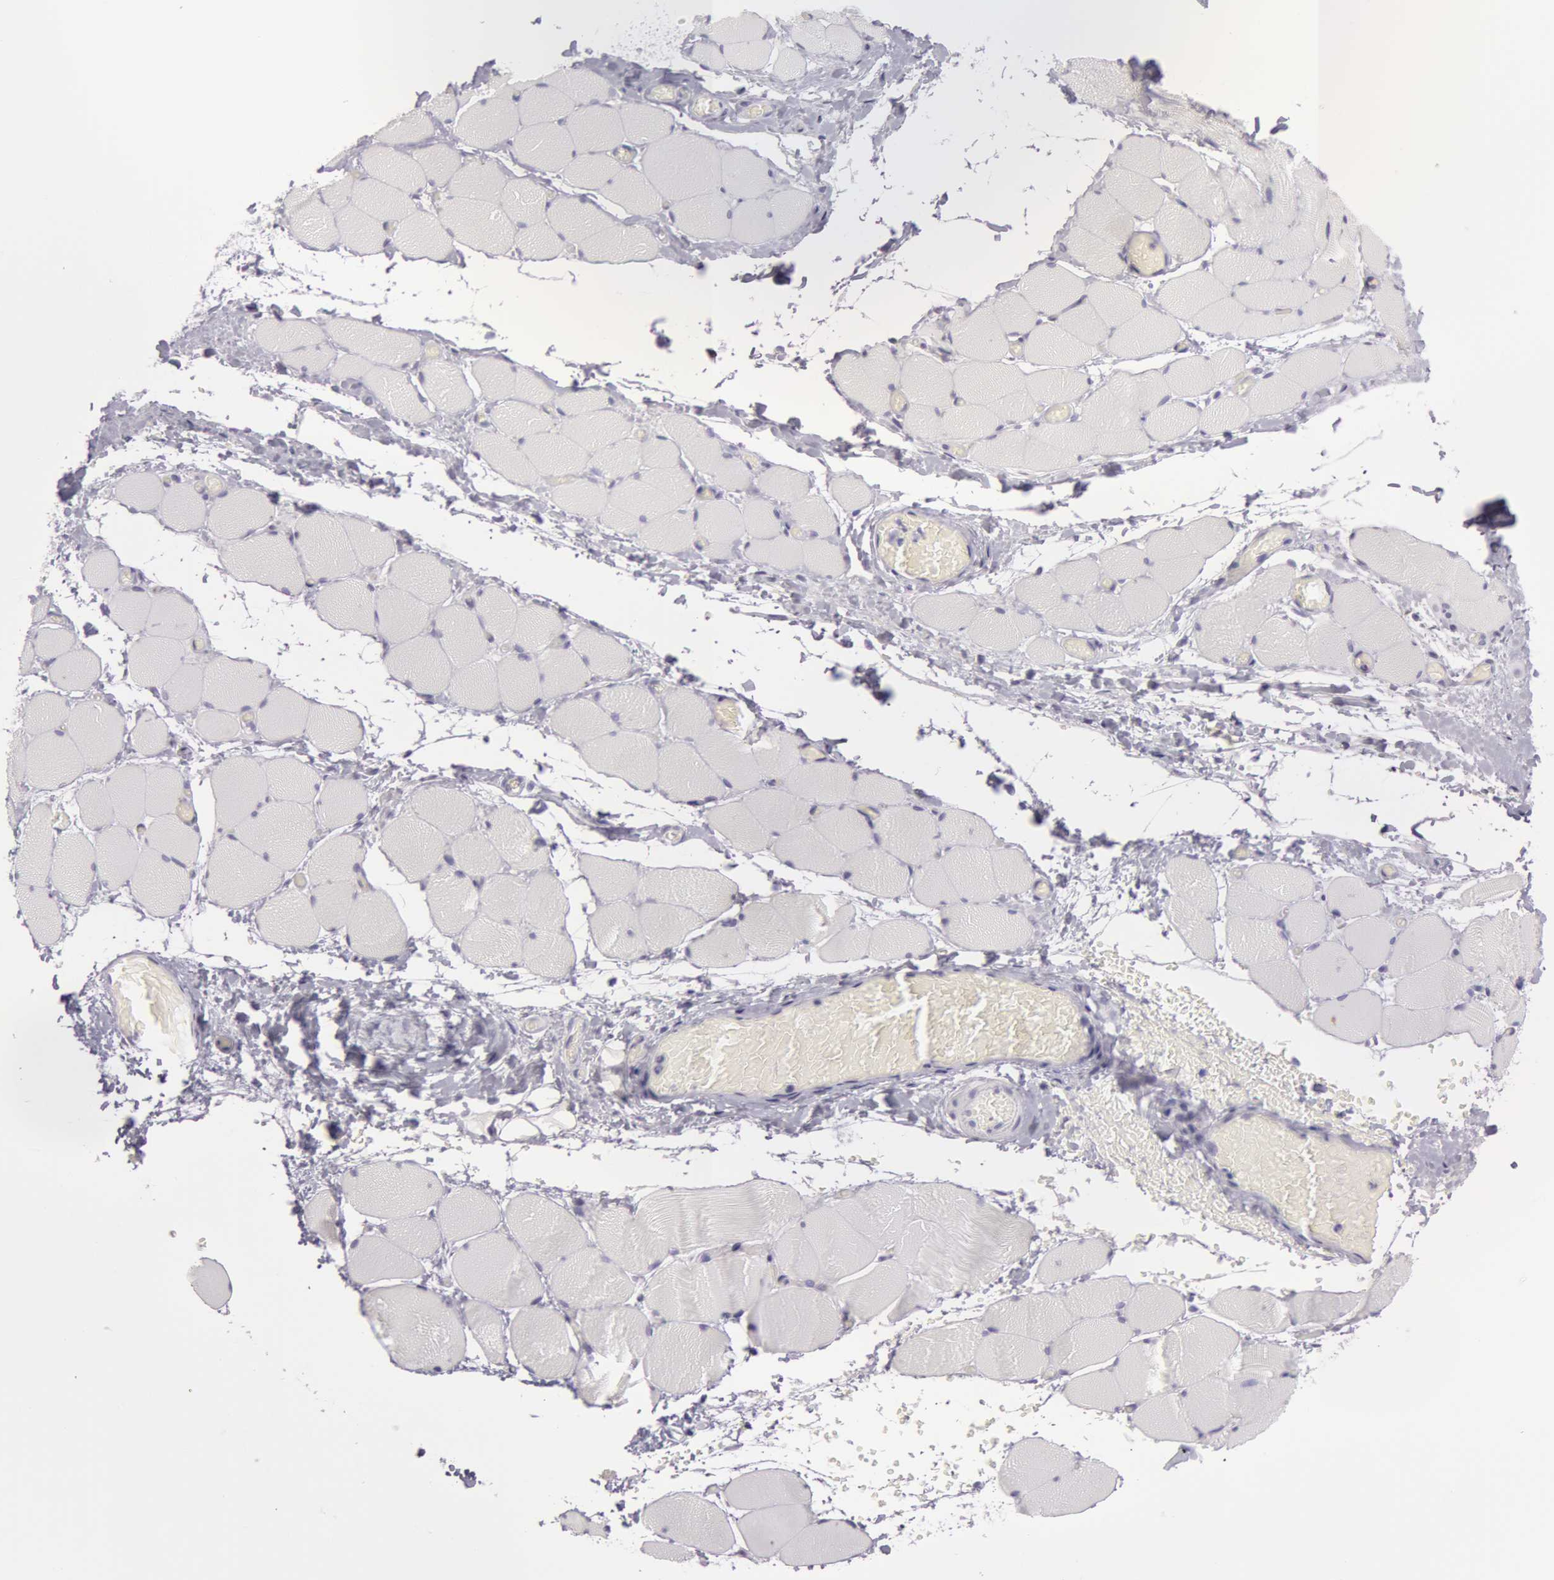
{"staining": {"intensity": "negative", "quantity": "none", "location": "none"}, "tissue": "skeletal muscle", "cell_type": "Myocytes", "image_type": "normal", "snomed": [{"axis": "morphology", "description": "Normal tissue, NOS"}, {"axis": "topography", "description": "Skeletal muscle"}, {"axis": "topography", "description": "Soft tissue"}], "caption": "This is an IHC histopathology image of unremarkable human skeletal muscle. There is no staining in myocytes.", "gene": "AMACR", "patient": {"sex": "female", "age": 58}}